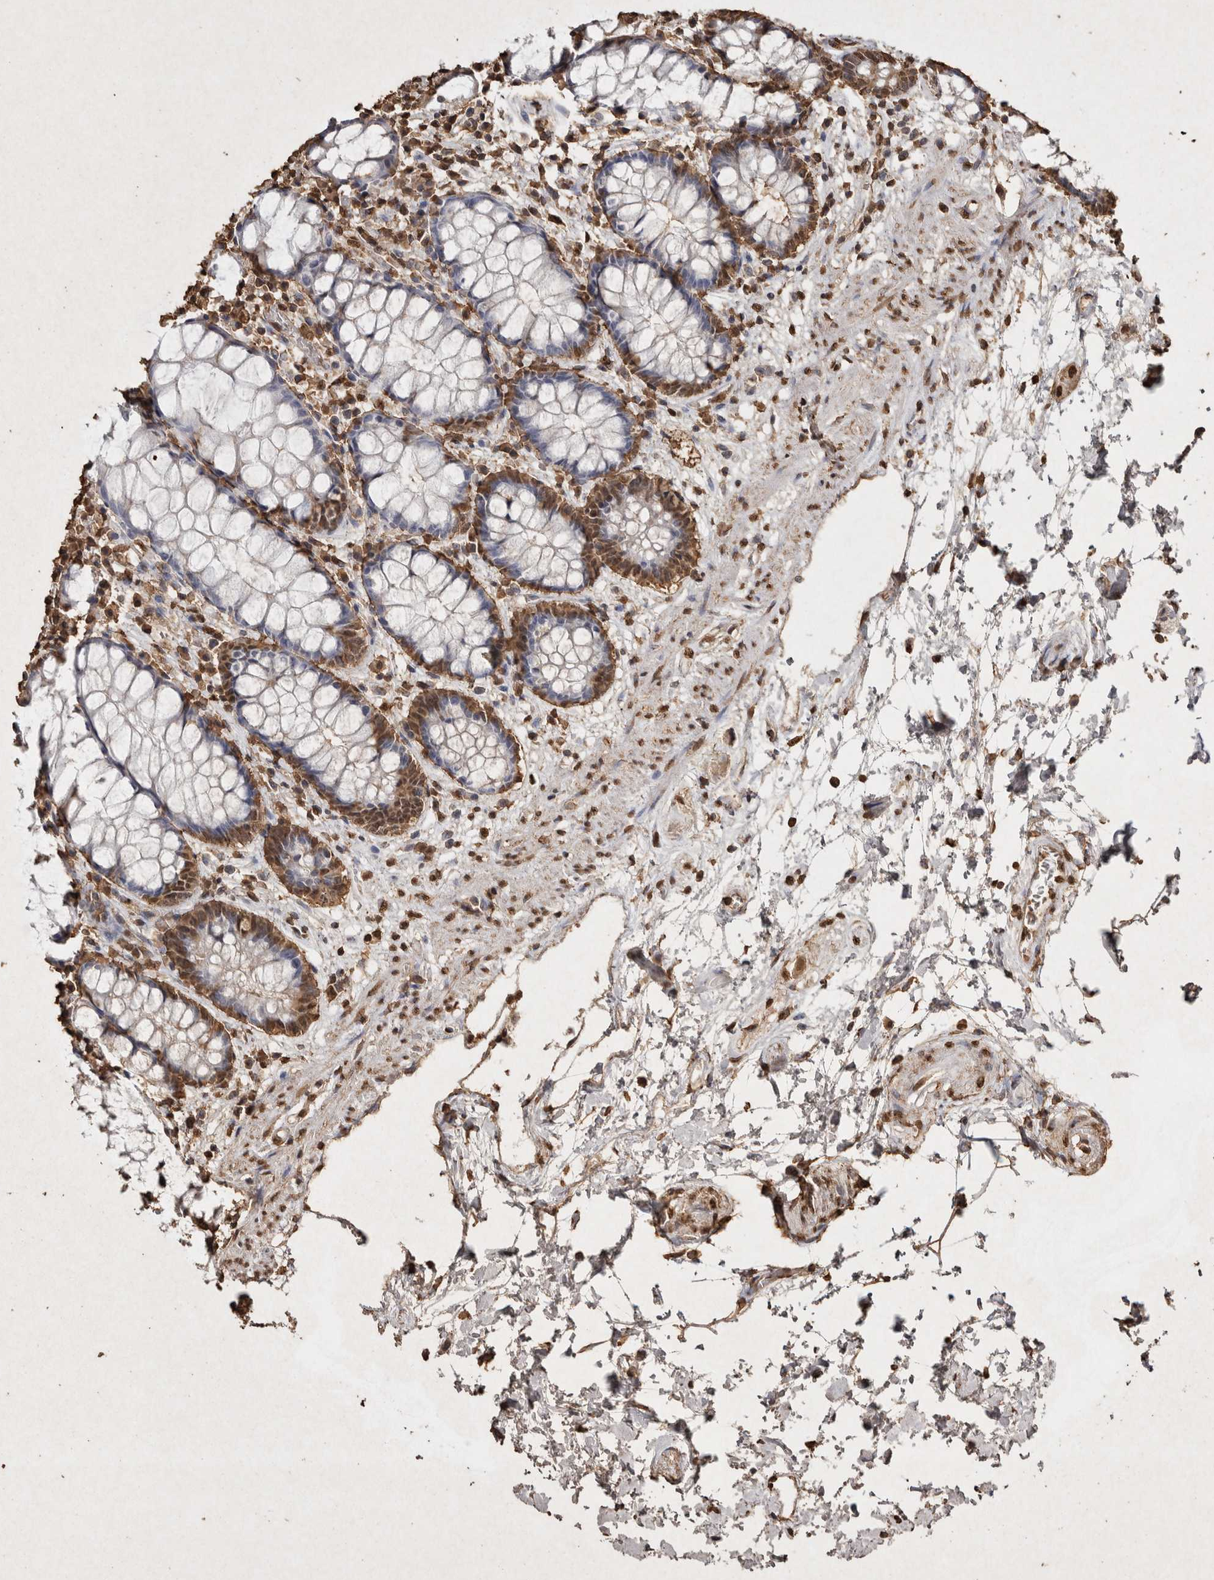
{"staining": {"intensity": "moderate", "quantity": "25%-75%", "location": "nuclear"}, "tissue": "rectum", "cell_type": "Glandular cells", "image_type": "normal", "snomed": [{"axis": "morphology", "description": "Normal tissue, NOS"}, {"axis": "topography", "description": "Rectum"}], "caption": "Rectum stained with immunohistochemistry exhibits moderate nuclear staining in approximately 25%-75% of glandular cells. (IHC, brightfield microscopy, high magnification).", "gene": "FSTL3", "patient": {"sex": "male", "age": 64}}